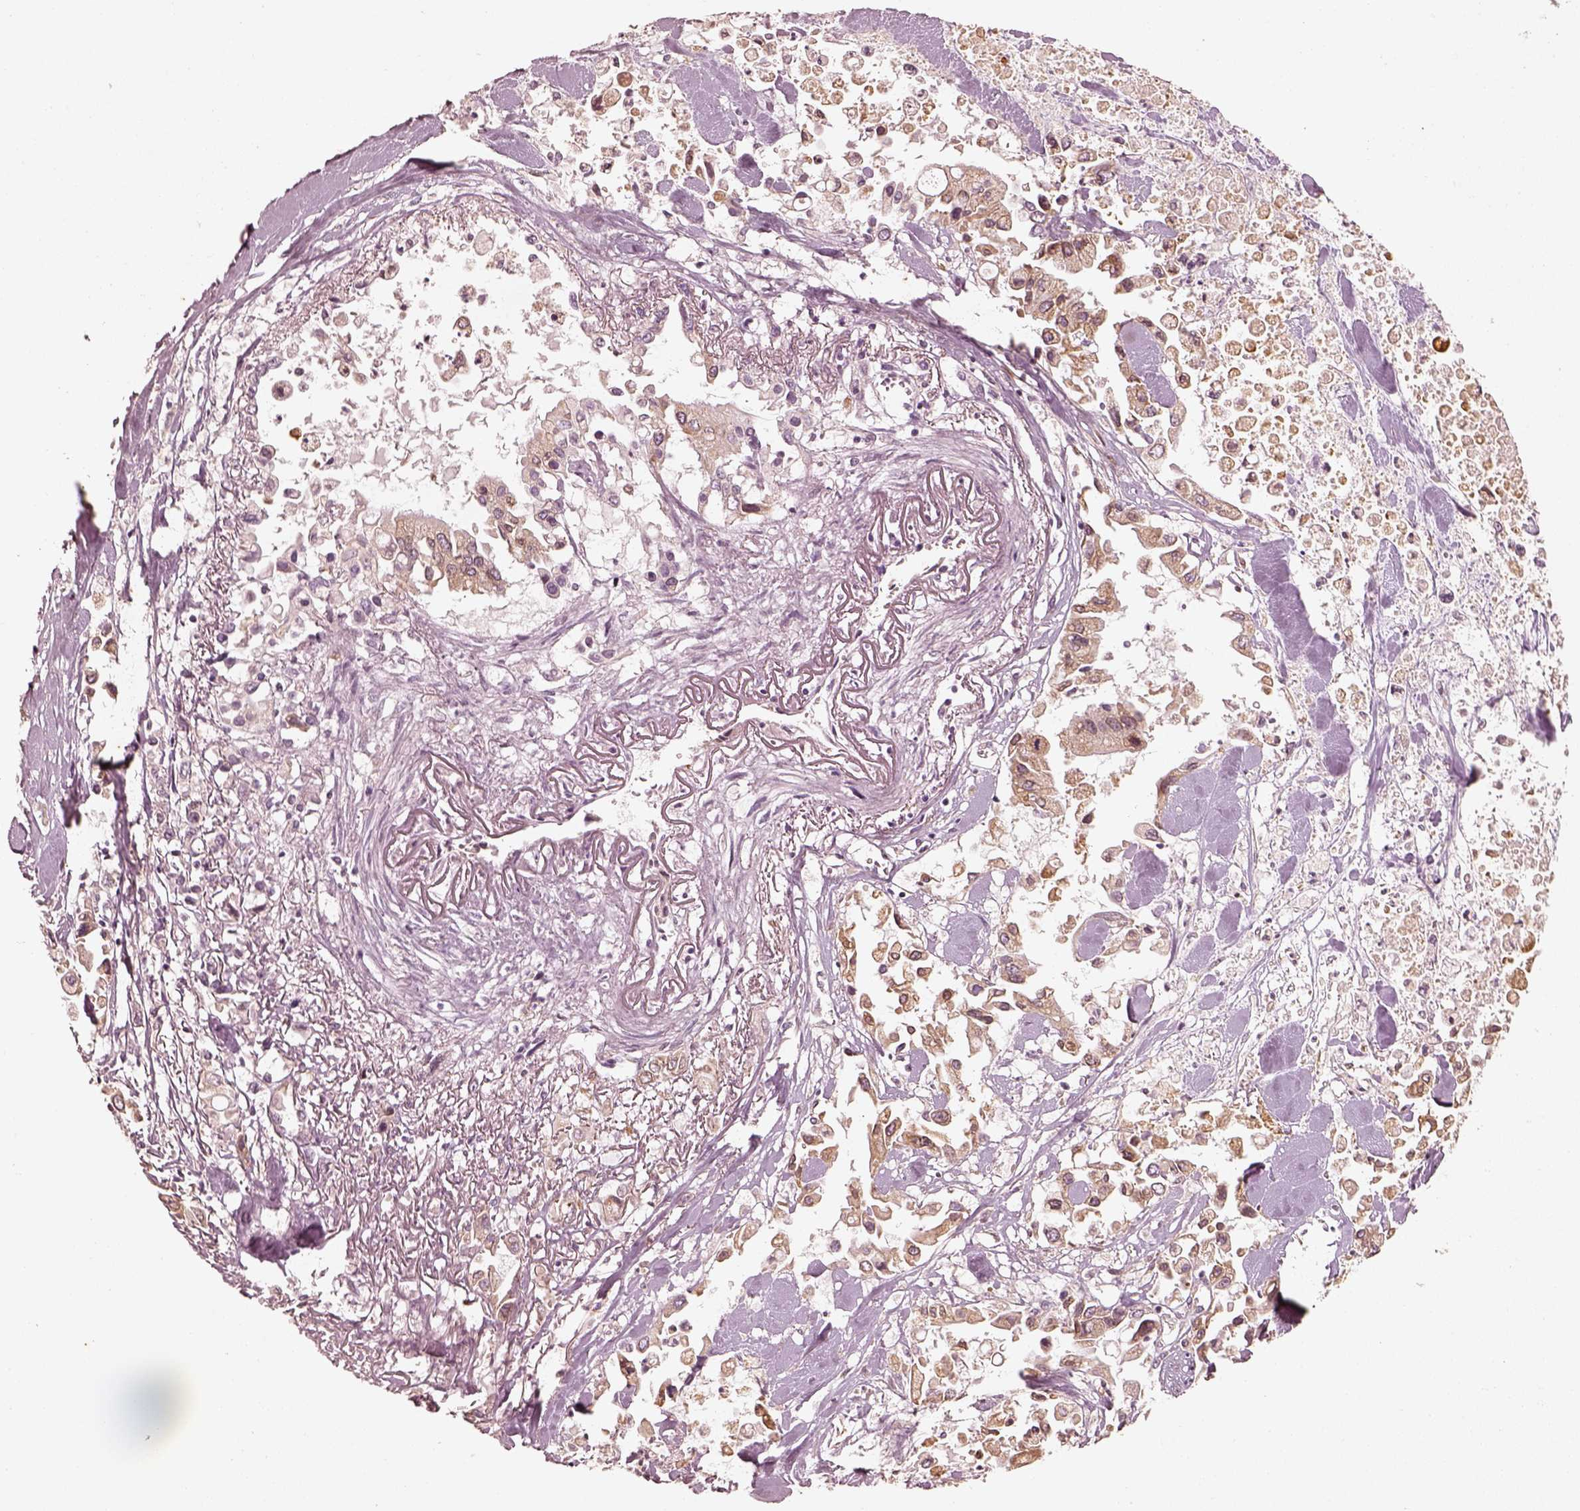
{"staining": {"intensity": "moderate", "quantity": ">75%", "location": "cytoplasmic/membranous"}, "tissue": "pancreatic cancer", "cell_type": "Tumor cells", "image_type": "cancer", "snomed": [{"axis": "morphology", "description": "Adenocarcinoma, NOS"}, {"axis": "topography", "description": "Pancreas"}], "caption": "Moderate cytoplasmic/membranous staining for a protein is identified in approximately >75% of tumor cells of pancreatic cancer using IHC.", "gene": "WLS", "patient": {"sex": "female", "age": 83}}